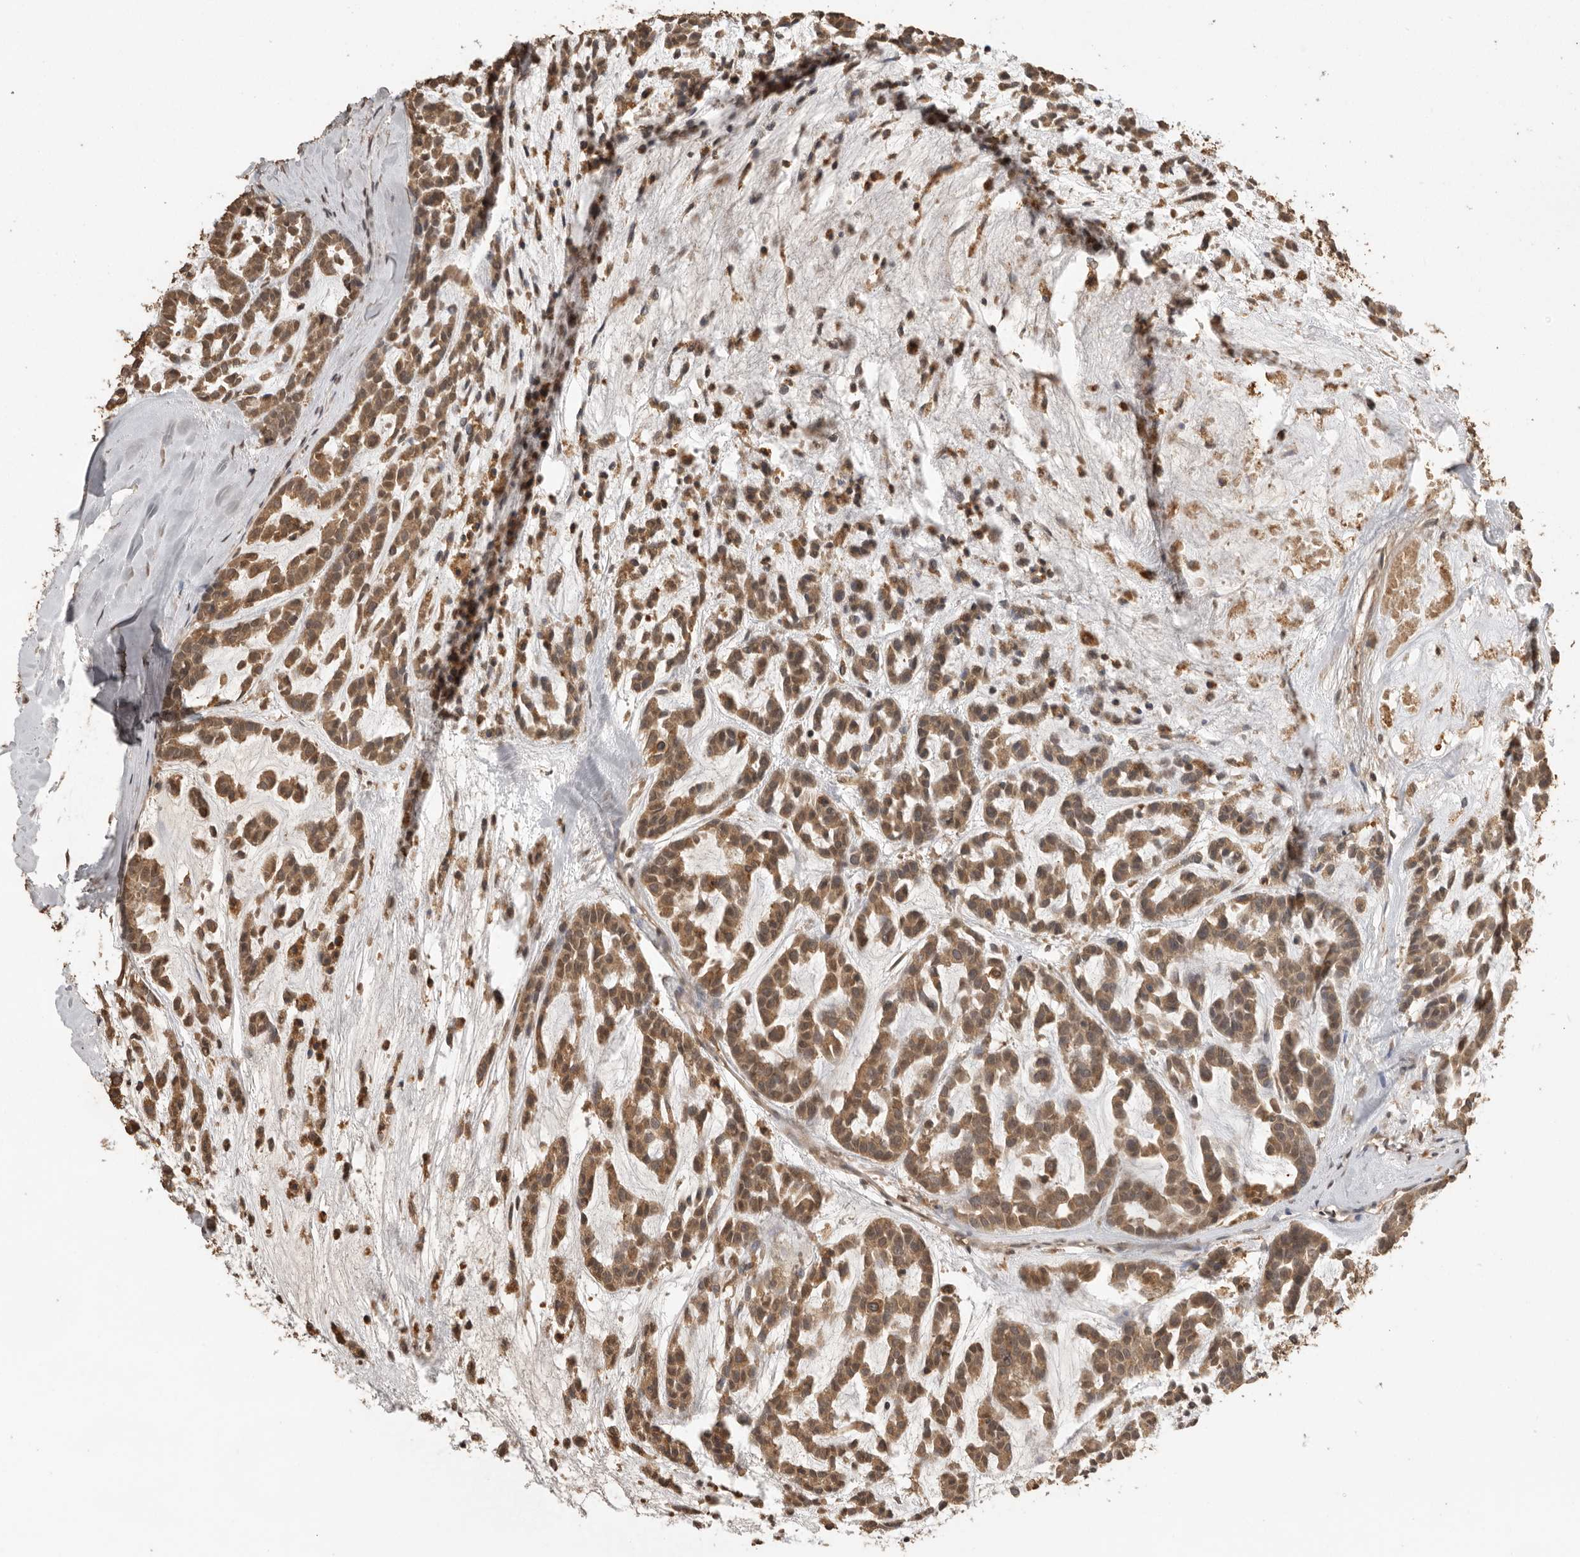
{"staining": {"intensity": "moderate", "quantity": ">75%", "location": "cytoplasmic/membranous"}, "tissue": "head and neck cancer", "cell_type": "Tumor cells", "image_type": "cancer", "snomed": [{"axis": "morphology", "description": "Adenocarcinoma, NOS"}, {"axis": "morphology", "description": "Adenoma, NOS"}, {"axis": "topography", "description": "Head-Neck"}], "caption": "Immunohistochemical staining of human head and neck adenocarcinoma exhibits medium levels of moderate cytoplasmic/membranous expression in about >75% of tumor cells.", "gene": "JAG2", "patient": {"sex": "female", "age": 55}}